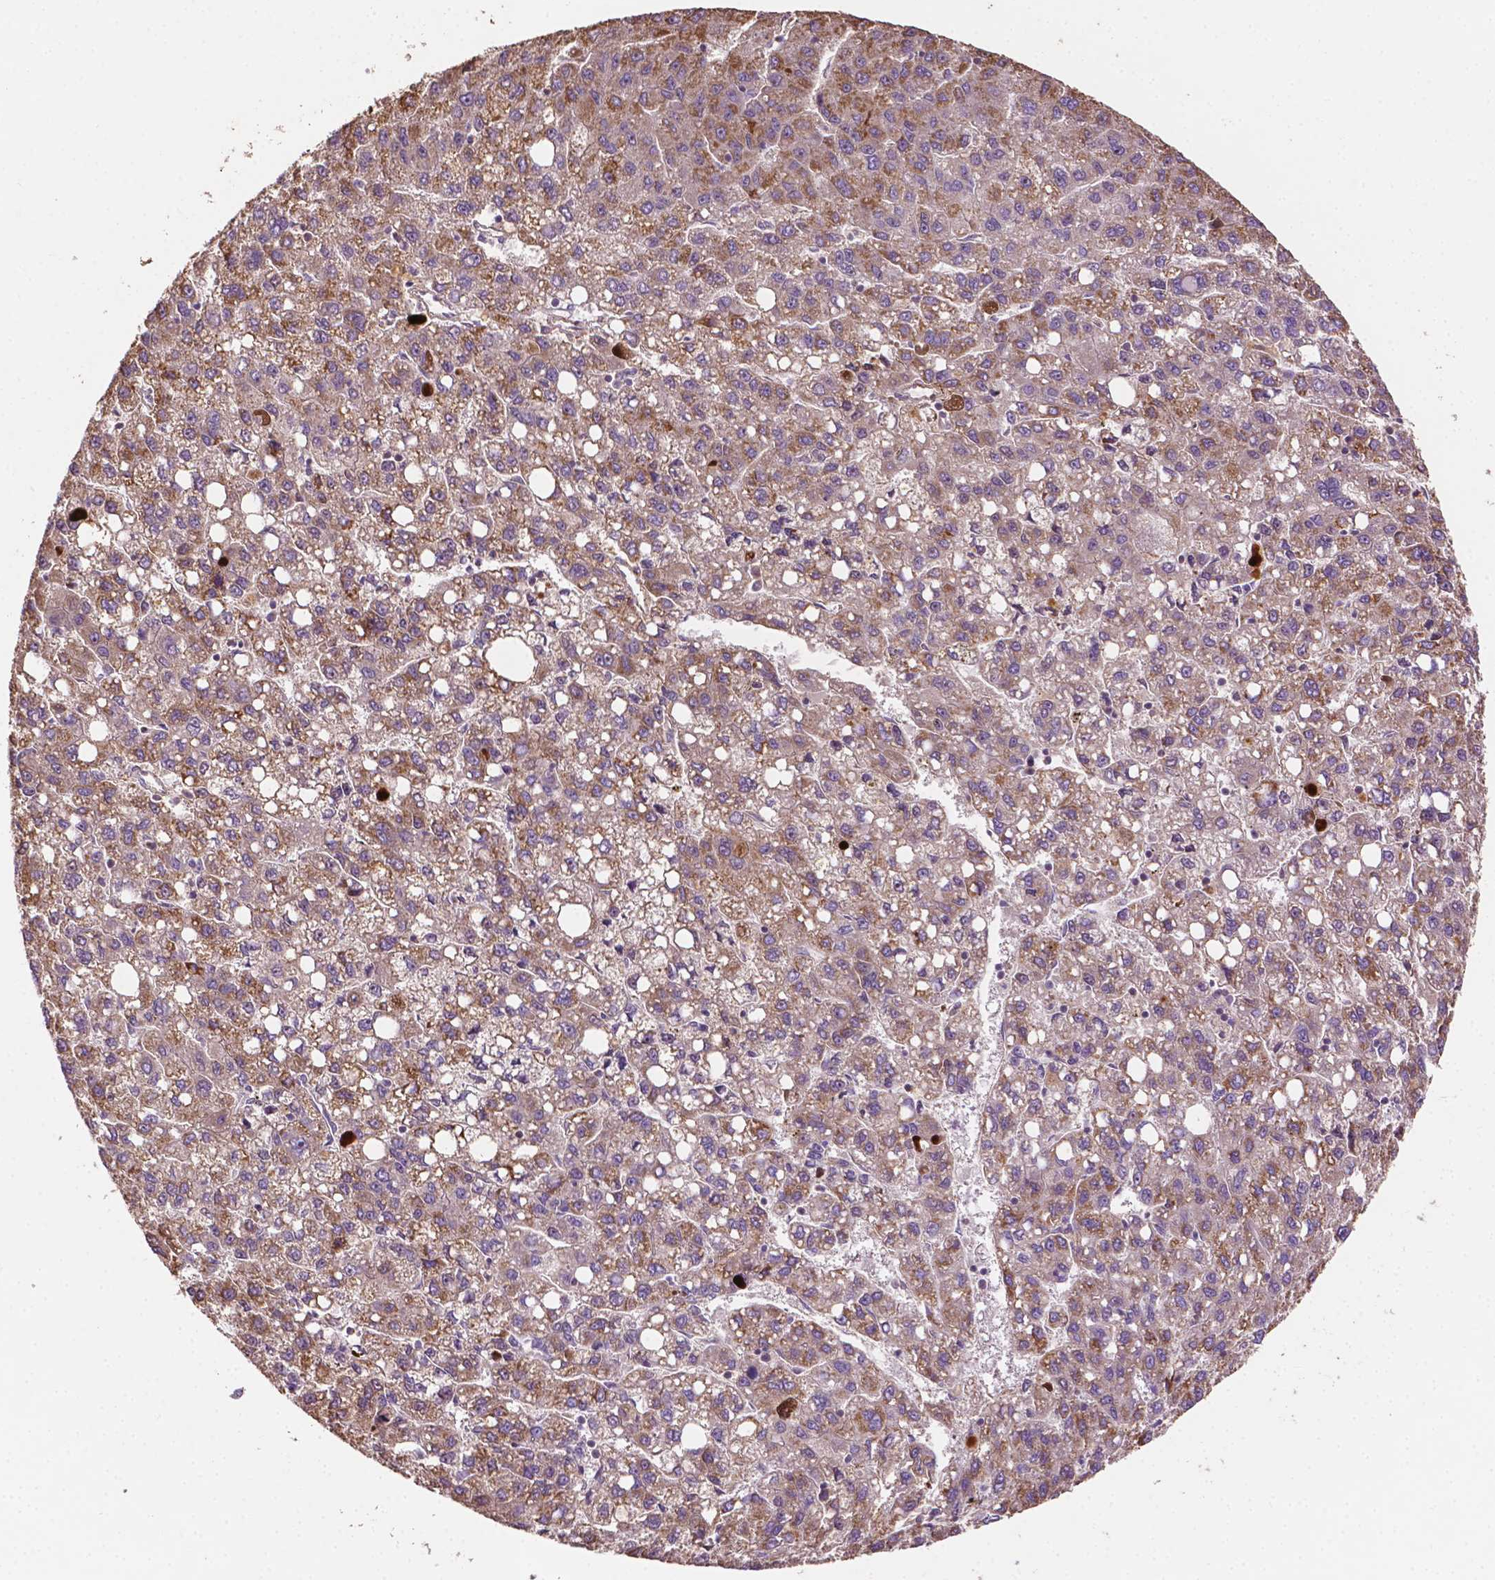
{"staining": {"intensity": "moderate", "quantity": "25%-75%", "location": "cytoplasmic/membranous"}, "tissue": "liver cancer", "cell_type": "Tumor cells", "image_type": "cancer", "snomed": [{"axis": "morphology", "description": "Carcinoma, Hepatocellular, NOS"}, {"axis": "topography", "description": "Liver"}], "caption": "Liver cancer stained with a brown dye reveals moderate cytoplasmic/membranous positive positivity in about 25%-75% of tumor cells.", "gene": "LRR1", "patient": {"sex": "female", "age": 82}}